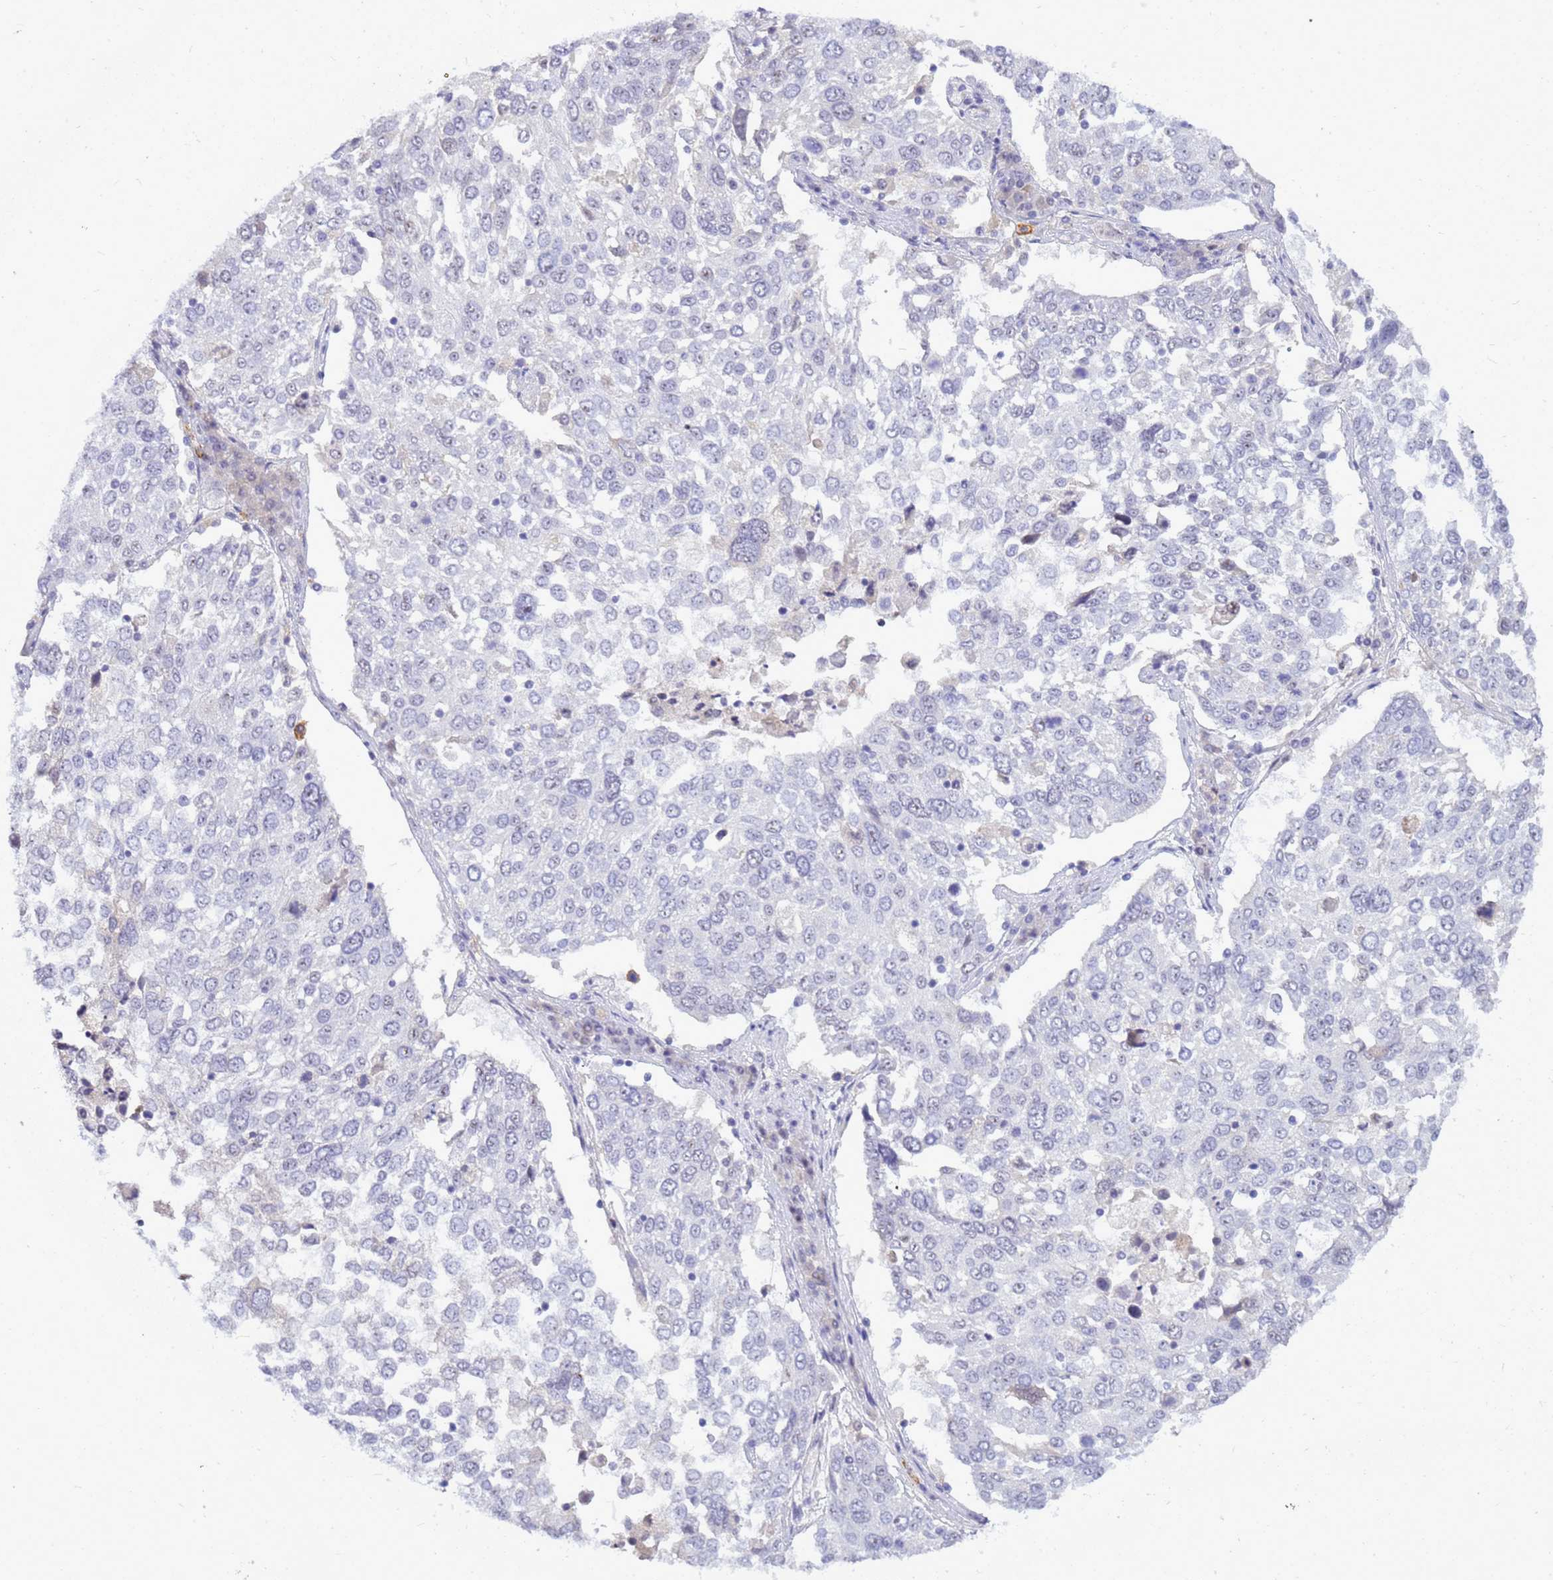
{"staining": {"intensity": "negative", "quantity": "none", "location": "none"}, "tissue": "lung cancer", "cell_type": "Tumor cells", "image_type": "cancer", "snomed": [{"axis": "morphology", "description": "Squamous cell carcinoma, NOS"}, {"axis": "topography", "description": "Lung"}], "caption": "This is an immunohistochemistry (IHC) histopathology image of human lung cancer. There is no expression in tumor cells.", "gene": "DMRTC2", "patient": {"sex": "male", "age": 65}}